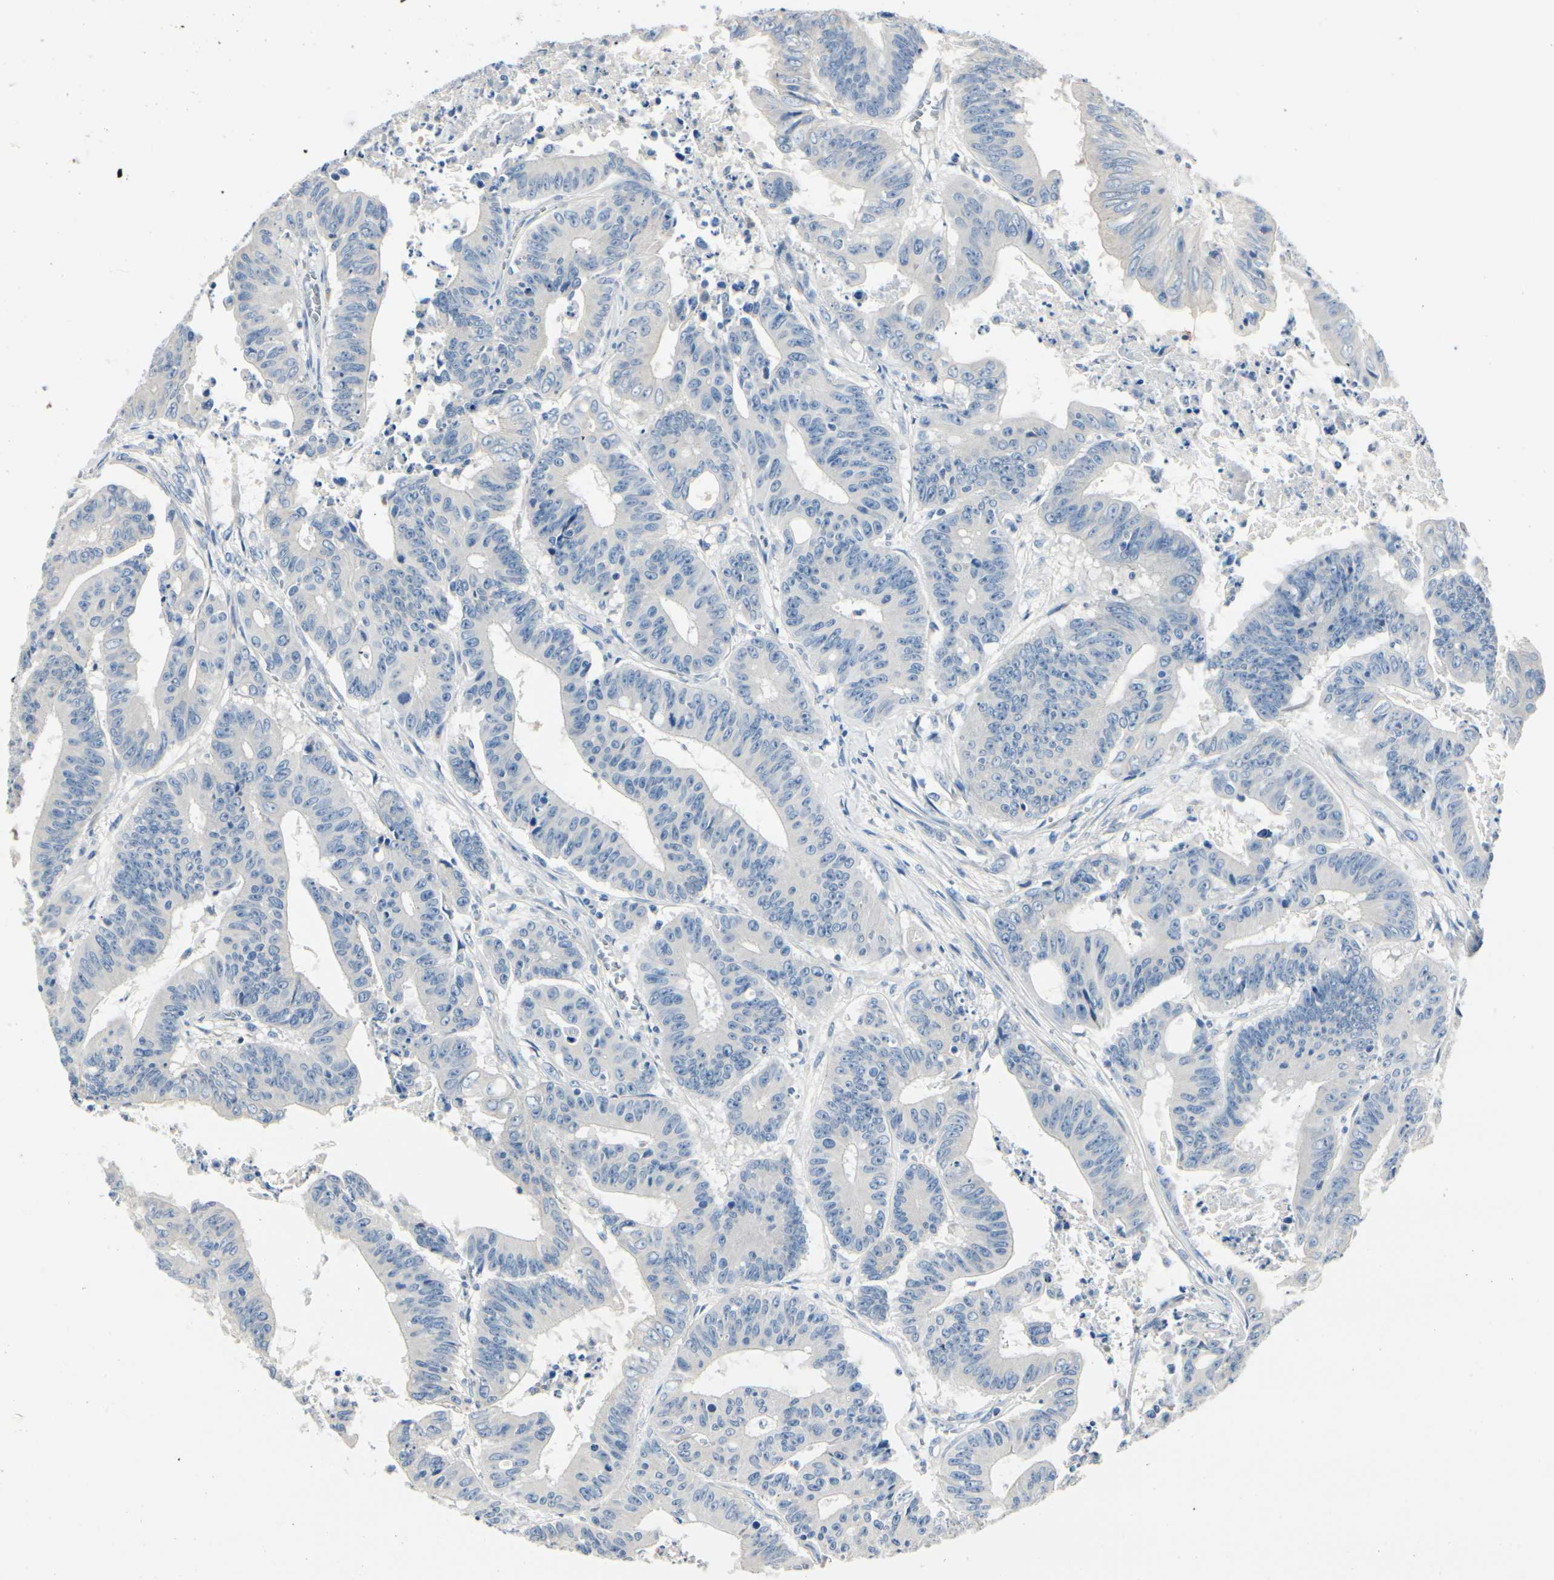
{"staining": {"intensity": "negative", "quantity": "none", "location": "none"}, "tissue": "colorectal cancer", "cell_type": "Tumor cells", "image_type": "cancer", "snomed": [{"axis": "morphology", "description": "Adenocarcinoma, NOS"}, {"axis": "topography", "description": "Colon"}], "caption": "Tumor cells are negative for brown protein staining in colorectal cancer (adenocarcinoma).", "gene": "TGFBR3", "patient": {"sex": "male", "age": 45}}